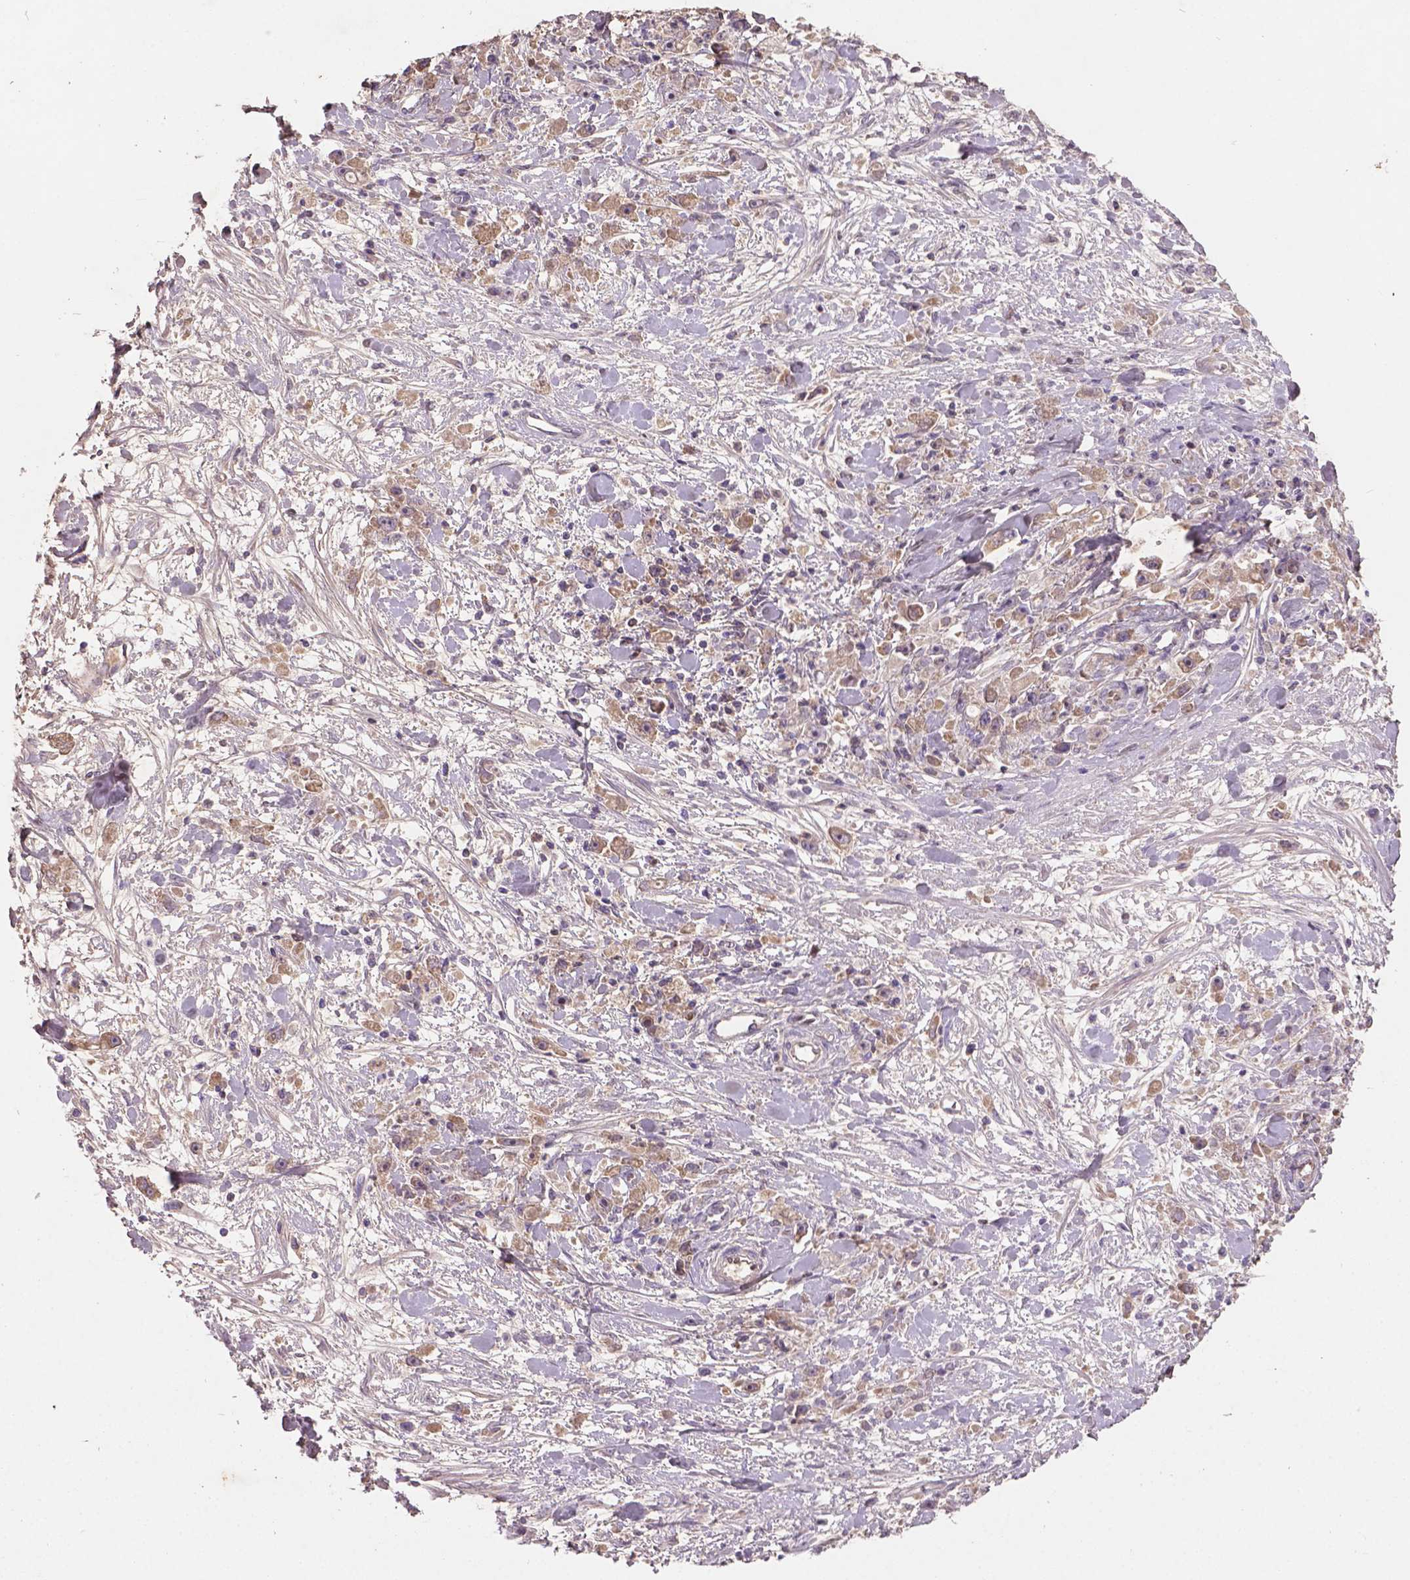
{"staining": {"intensity": "negative", "quantity": "none", "location": "none"}, "tissue": "stomach cancer", "cell_type": "Tumor cells", "image_type": "cancer", "snomed": [{"axis": "morphology", "description": "Adenocarcinoma, NOS"}, {"axis": "topography", "description": "Stomach"}], "caption": "Immunohistochemistry (IHC) image of neoplastic tissue: human stomach cancer stained with DAB exhibits no significant protein staining in tumor cells.", "gene": "SOX17", "patient": {"sex": "female", "age": 59}}